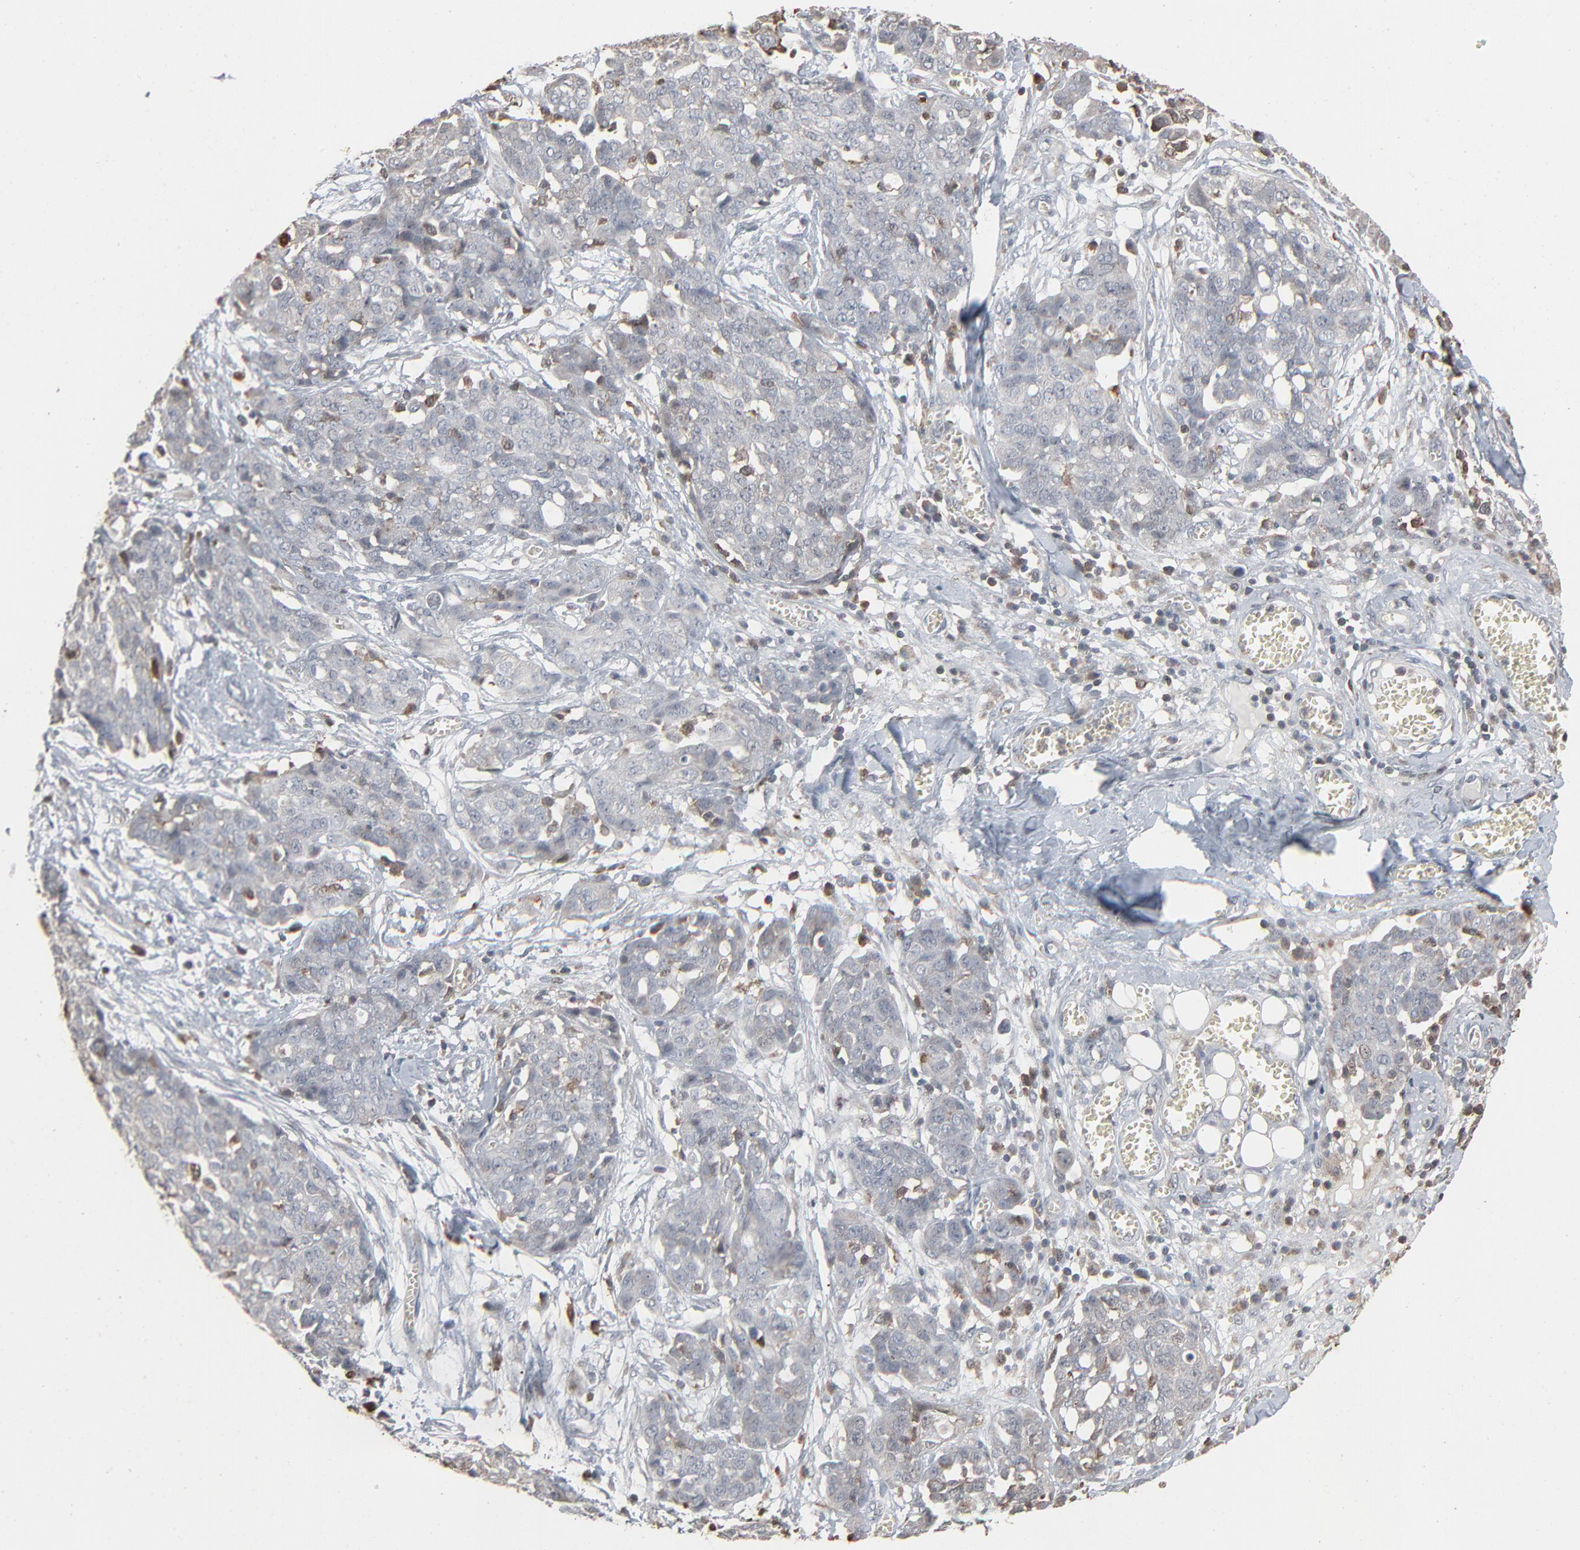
{"staining": {"intensity": "weak", "quantity": "<25%", "location": "cytoplasmic/membranous"}, "tissue": "ovarian cancer", "cell_type": "Tumor cells", "image_type": "cancer", "snomed": [{"axis": "morphology", "description": "Cystadenocarcinoma, serous, NOS"}, {"axis": "topography", "description": "Soft tissue"}, {"axis": "topography", "description": "Ovary"}], "caption": "IHC image of human ovarian cancer stained for a protein (brown), which reveals no positivity in tumor cells.", "gene": "DOCK8", "patient": {"sex": "female", "age": 57}}